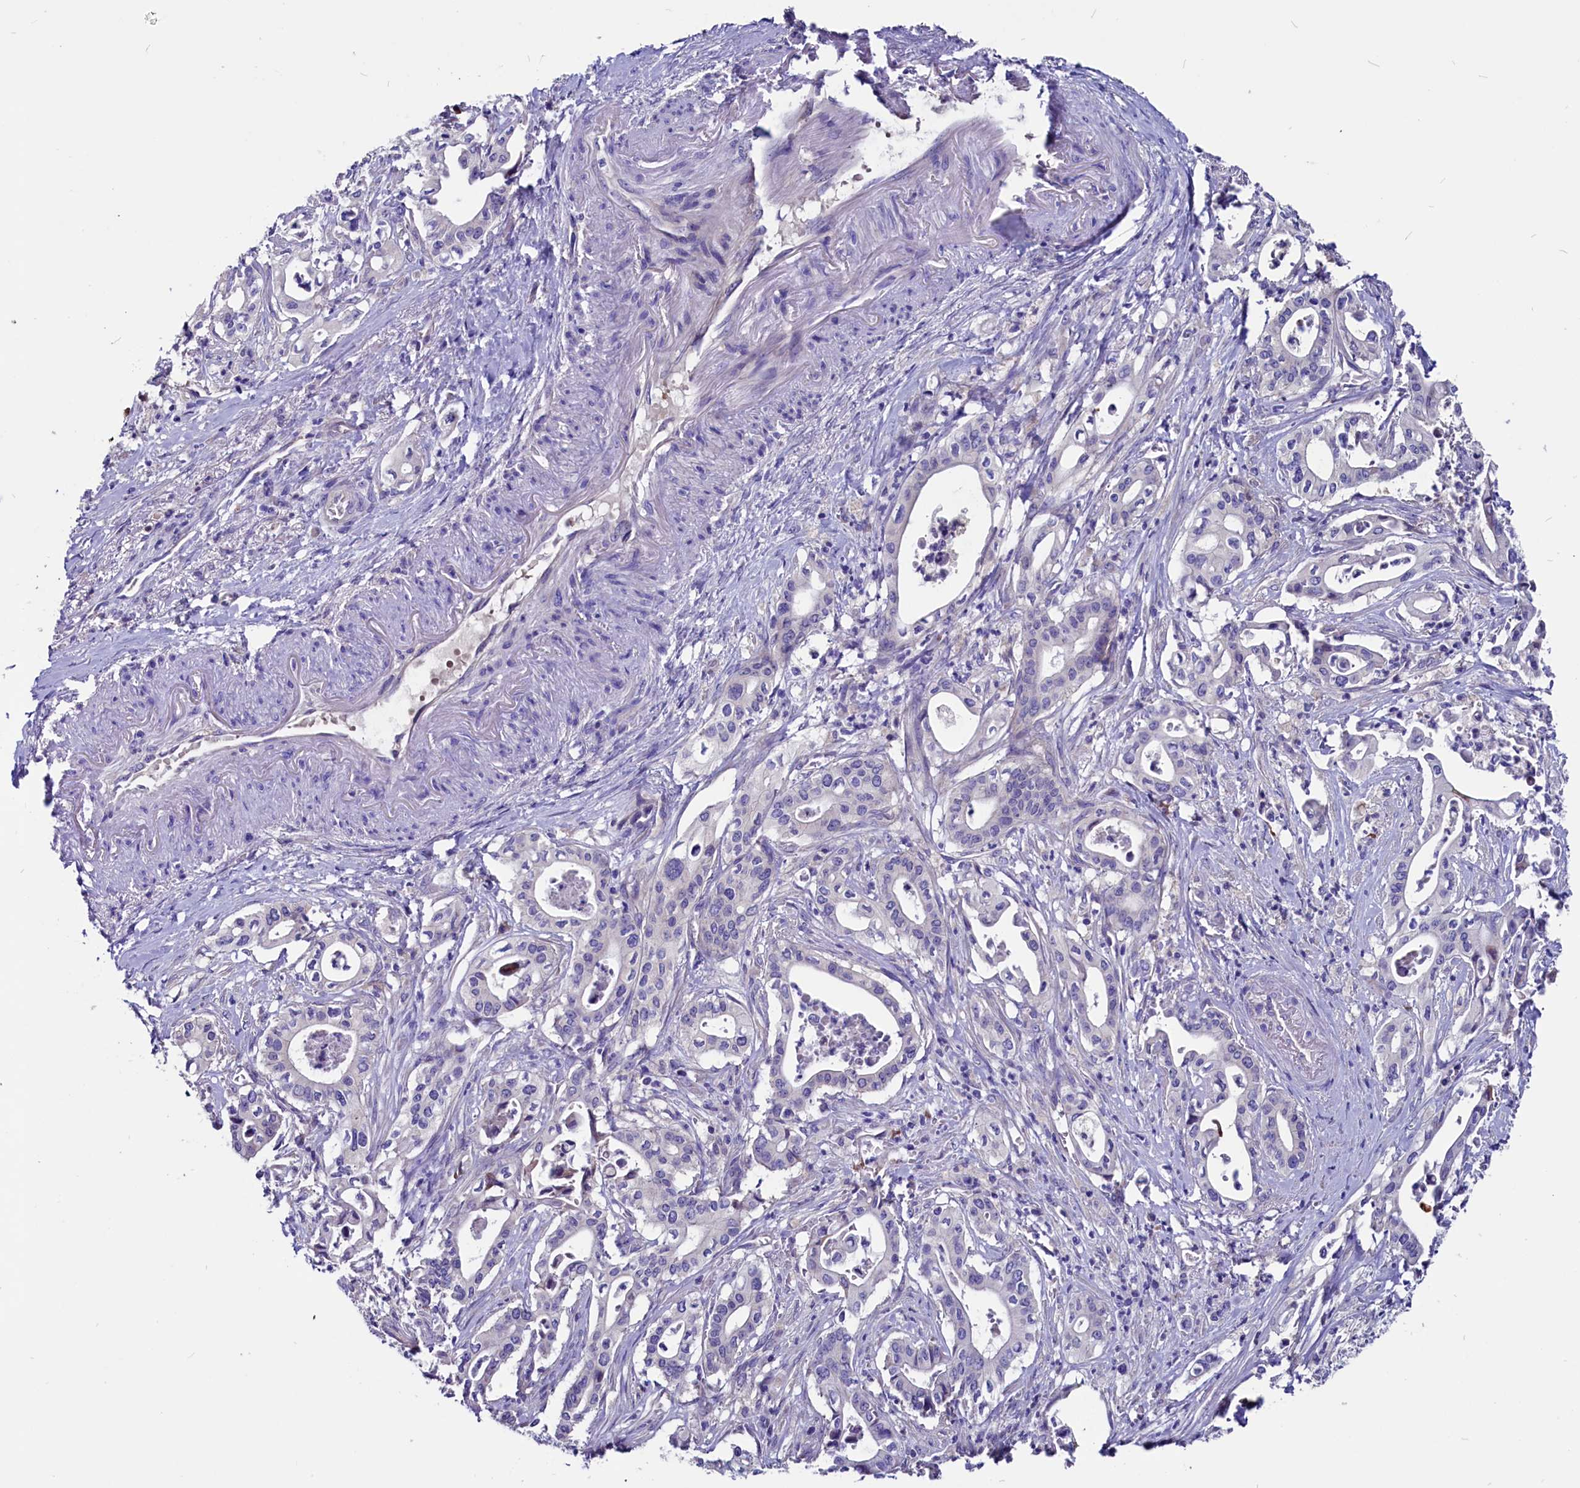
{"staining": {"intensity": "negative", "quantity": "none", "location": "none"}, "tissue": "pancreatic cancer", "cell_type": "Tumor cells", "image_type": "cancer", "snomed": [{"axis": "morphology", "description": "Adenocarcinoma, NOS"}, {"axis": "topography", "description": "Pancreas"}], "caption": "Pancreatic adenocarcinoma stained for a protein using immunohistochemistry shows no expression tumor cells.", "gene": "CCBE1", "patient": {"sex": "female", "age": 77}}